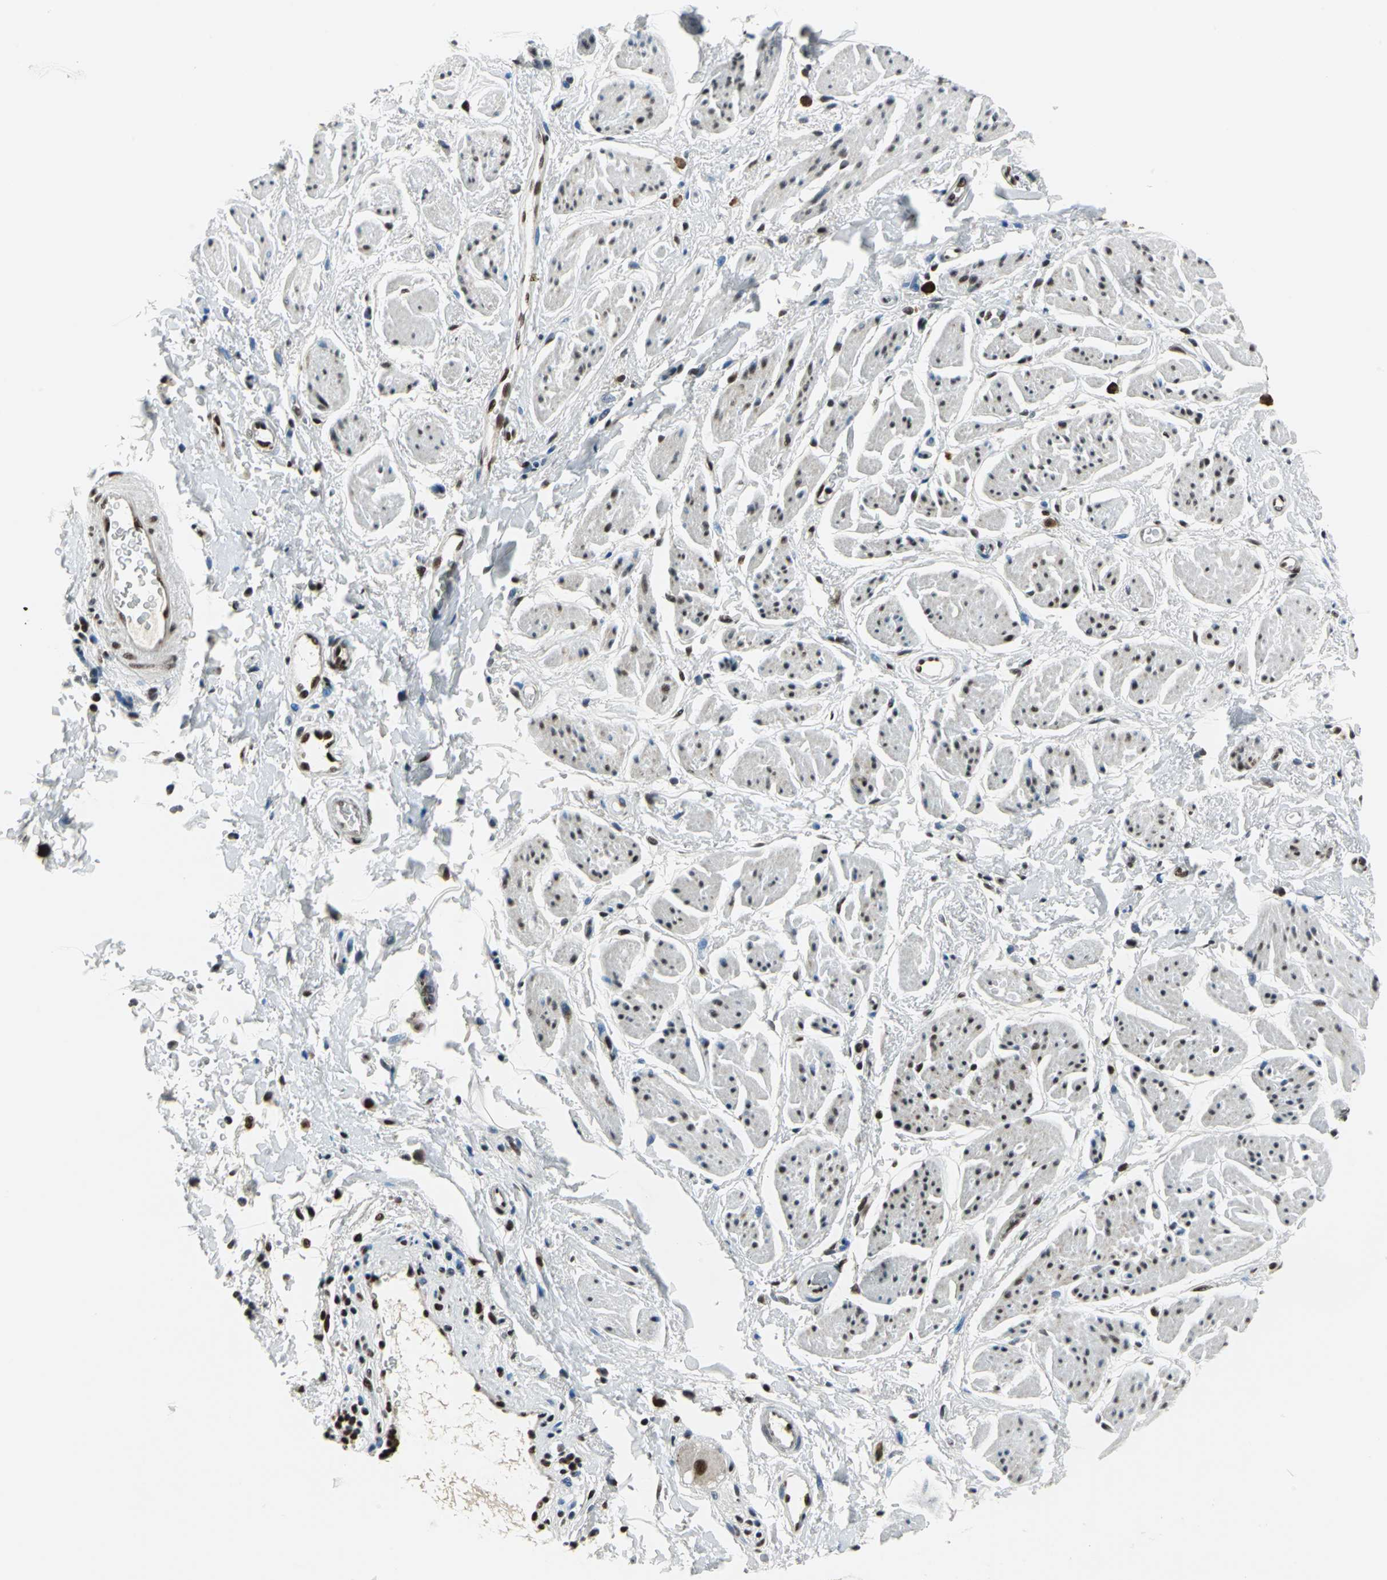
{"staining": {"intensity": "strong", "quantity": ">75%", "location": "nuclear"}, "tissue": "adipose tissue", "cell_type": "Adipocytes", "image_type": "normal", "snomed": [{"axis": "morphology", "description": "Normal tissue, NOS"}, {"axis": "topography", "description": "Soft tissue"}, {"axis": "topography", "description": "Peripheral nerve tissue"}], "caption": "Brown immunohistochemical staining in benign adipose tissue exhibits strong nuclear positivity in approximately >75% of adipocytes. The protein is shown in brown color, while the nuclei are stained blue.", "gene": "BCLAF1", "patient": {"sex": "female", "age": 71}}